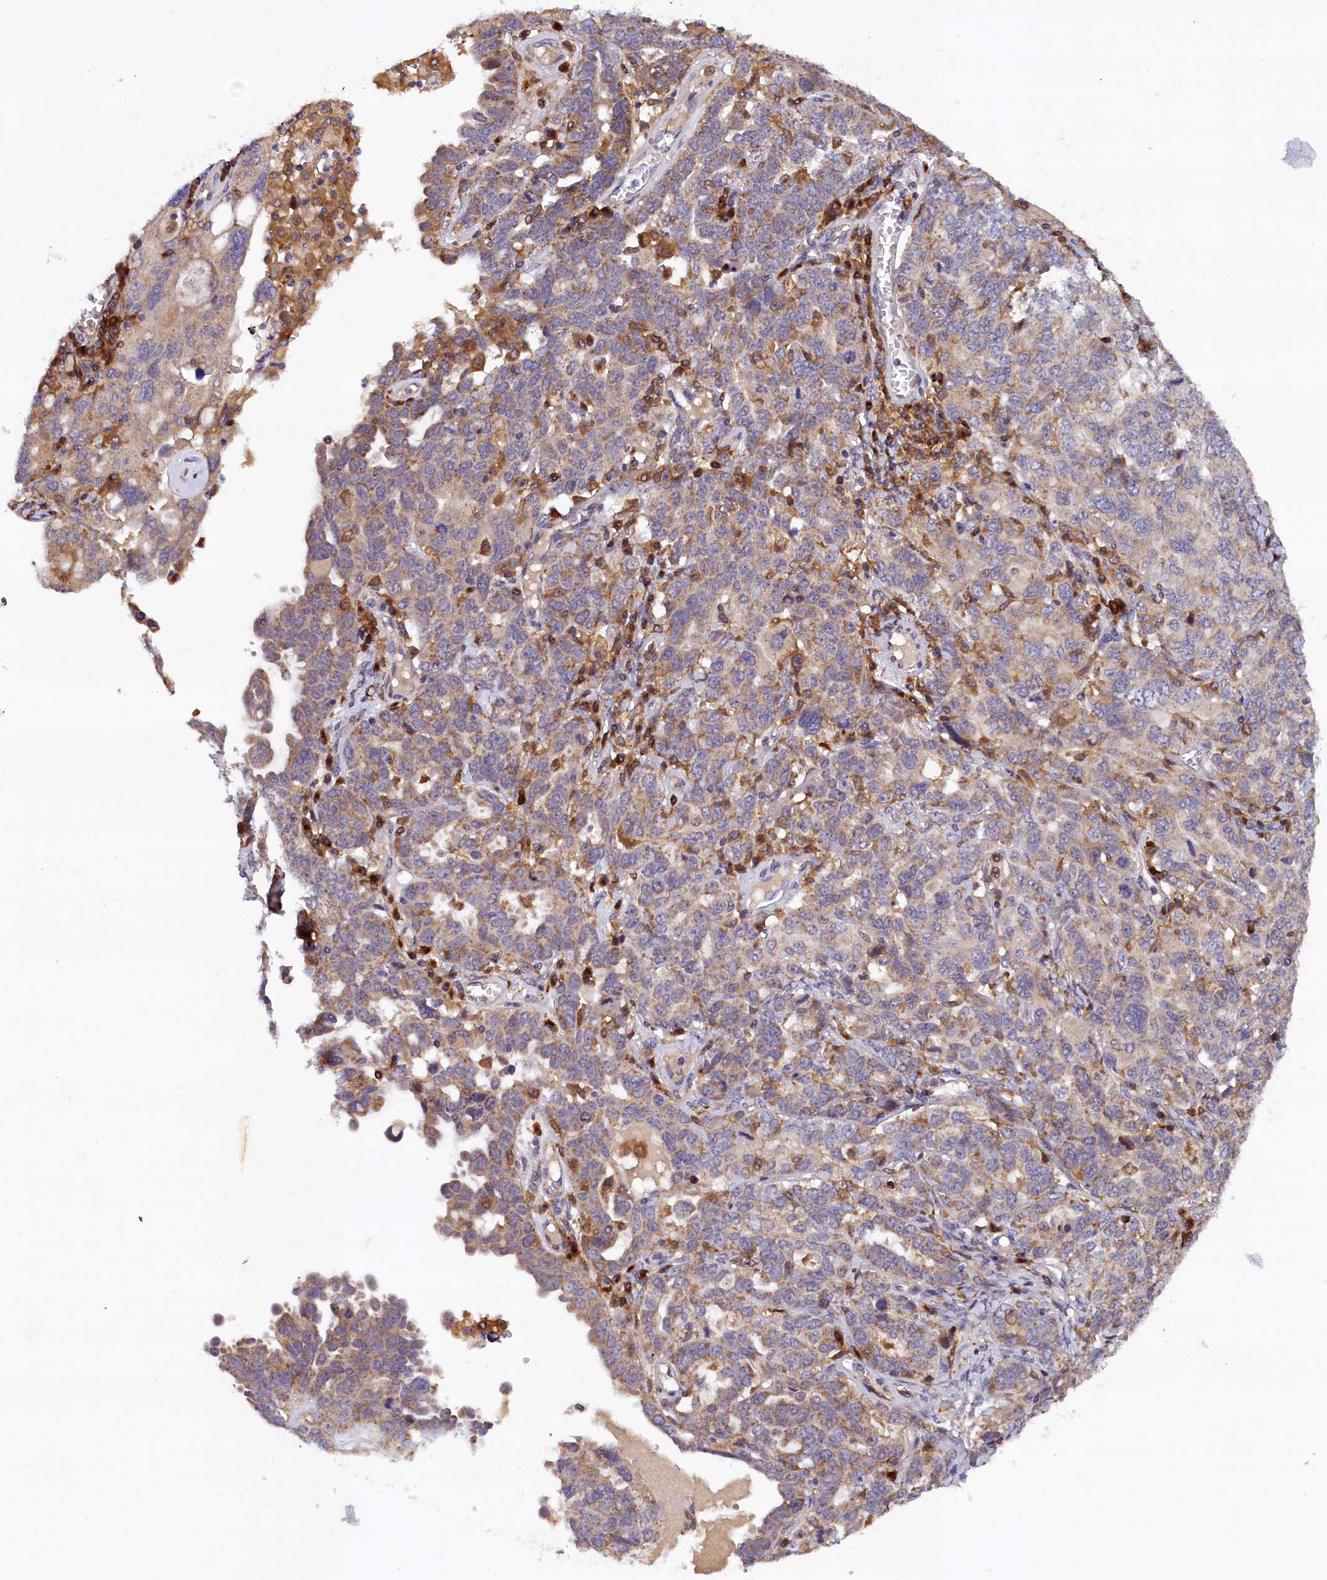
{"staining": {"intensity": "weak", "quantity": "25%-75%", "location": "cytoplasmic/membranous"}, "tissue": "ovarian cancer", "cell_type": "Tumor cells", "image_type": "cancer", "snomed": [{"axis": "morphology", "description": "Carcinoma, endometroid"}, {"axis": "topography", "description": "Ovary"}], "caption": "Immunohistochemistry histopathology image of human ovarian cancer stained for a protein (brown), which shows low levels of weak cytoplasmic/membranous positivity in approximately 25%-75% of tumor cells.", "gene": "NAIP", "patient": {"sex": "female", "age": 62}}